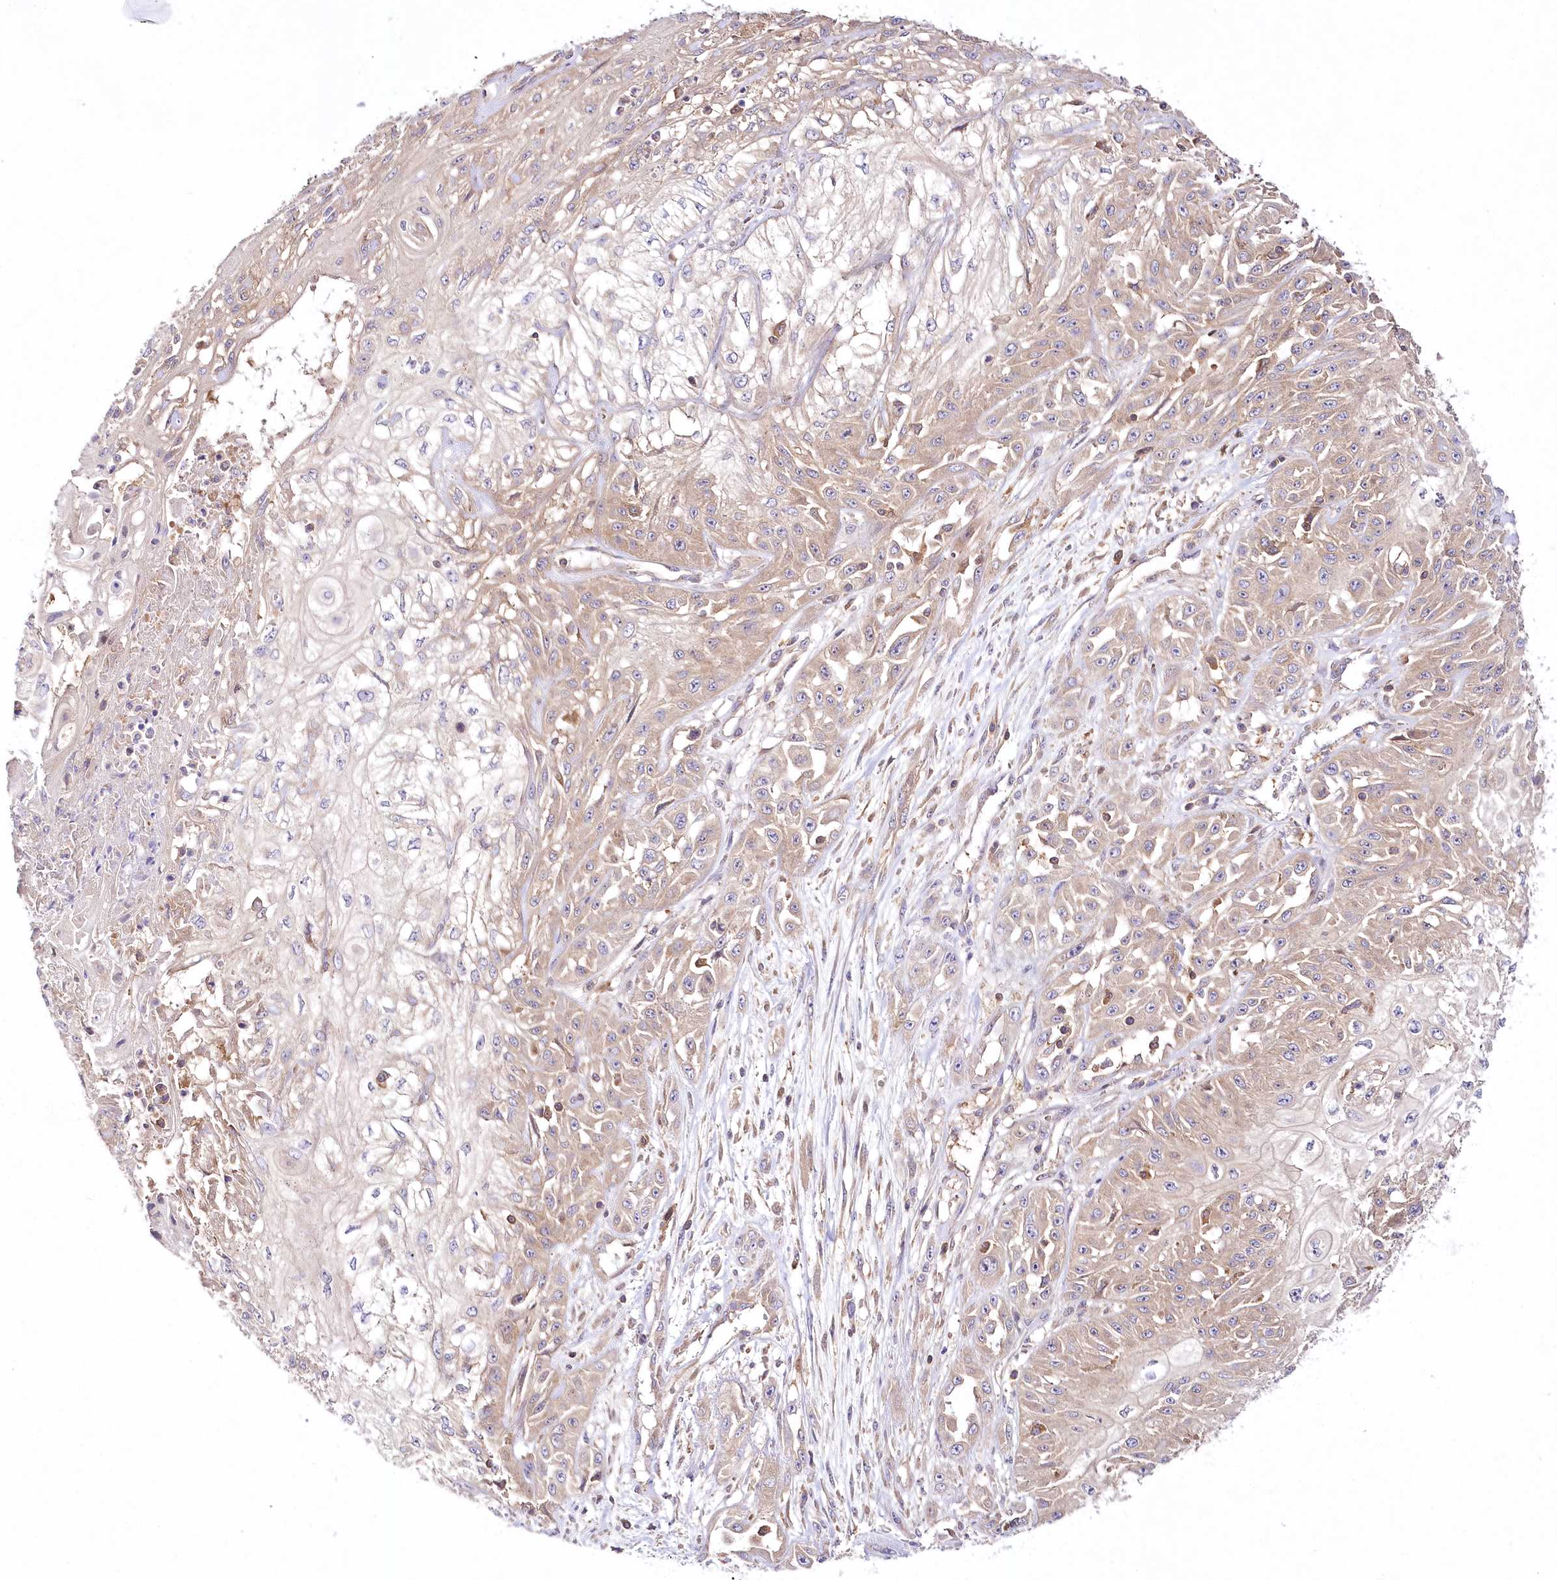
{"staining": {"intensity": "weak", "quantity": "25%-75%", "location": "cytoplasmic/membranous"}, "tissue": "skin cancer", "cell_type": "Tumor cells", "image_type": "cancer", "snomed": [{"axis": "morphology", "description": "Squamous cell carcinoma, NOS"}, {"axis": "morphology", "description": "Squamous cell carcinoma, metastatic, NOS"}, {"axis": "topography", "description": "Skin"}, {"axis": "topography", "description": "Lymph node"}], "caption": "This image demonstrates immunohistochemistry staining of human metastatic squamous cell carcinoma (skin), with low weak cytoplasmic/membranous expression in about 25%-75% of tumor cells.", "gene": "ABRAXAS2", "patient": {"sex": "male", "age": 75}}